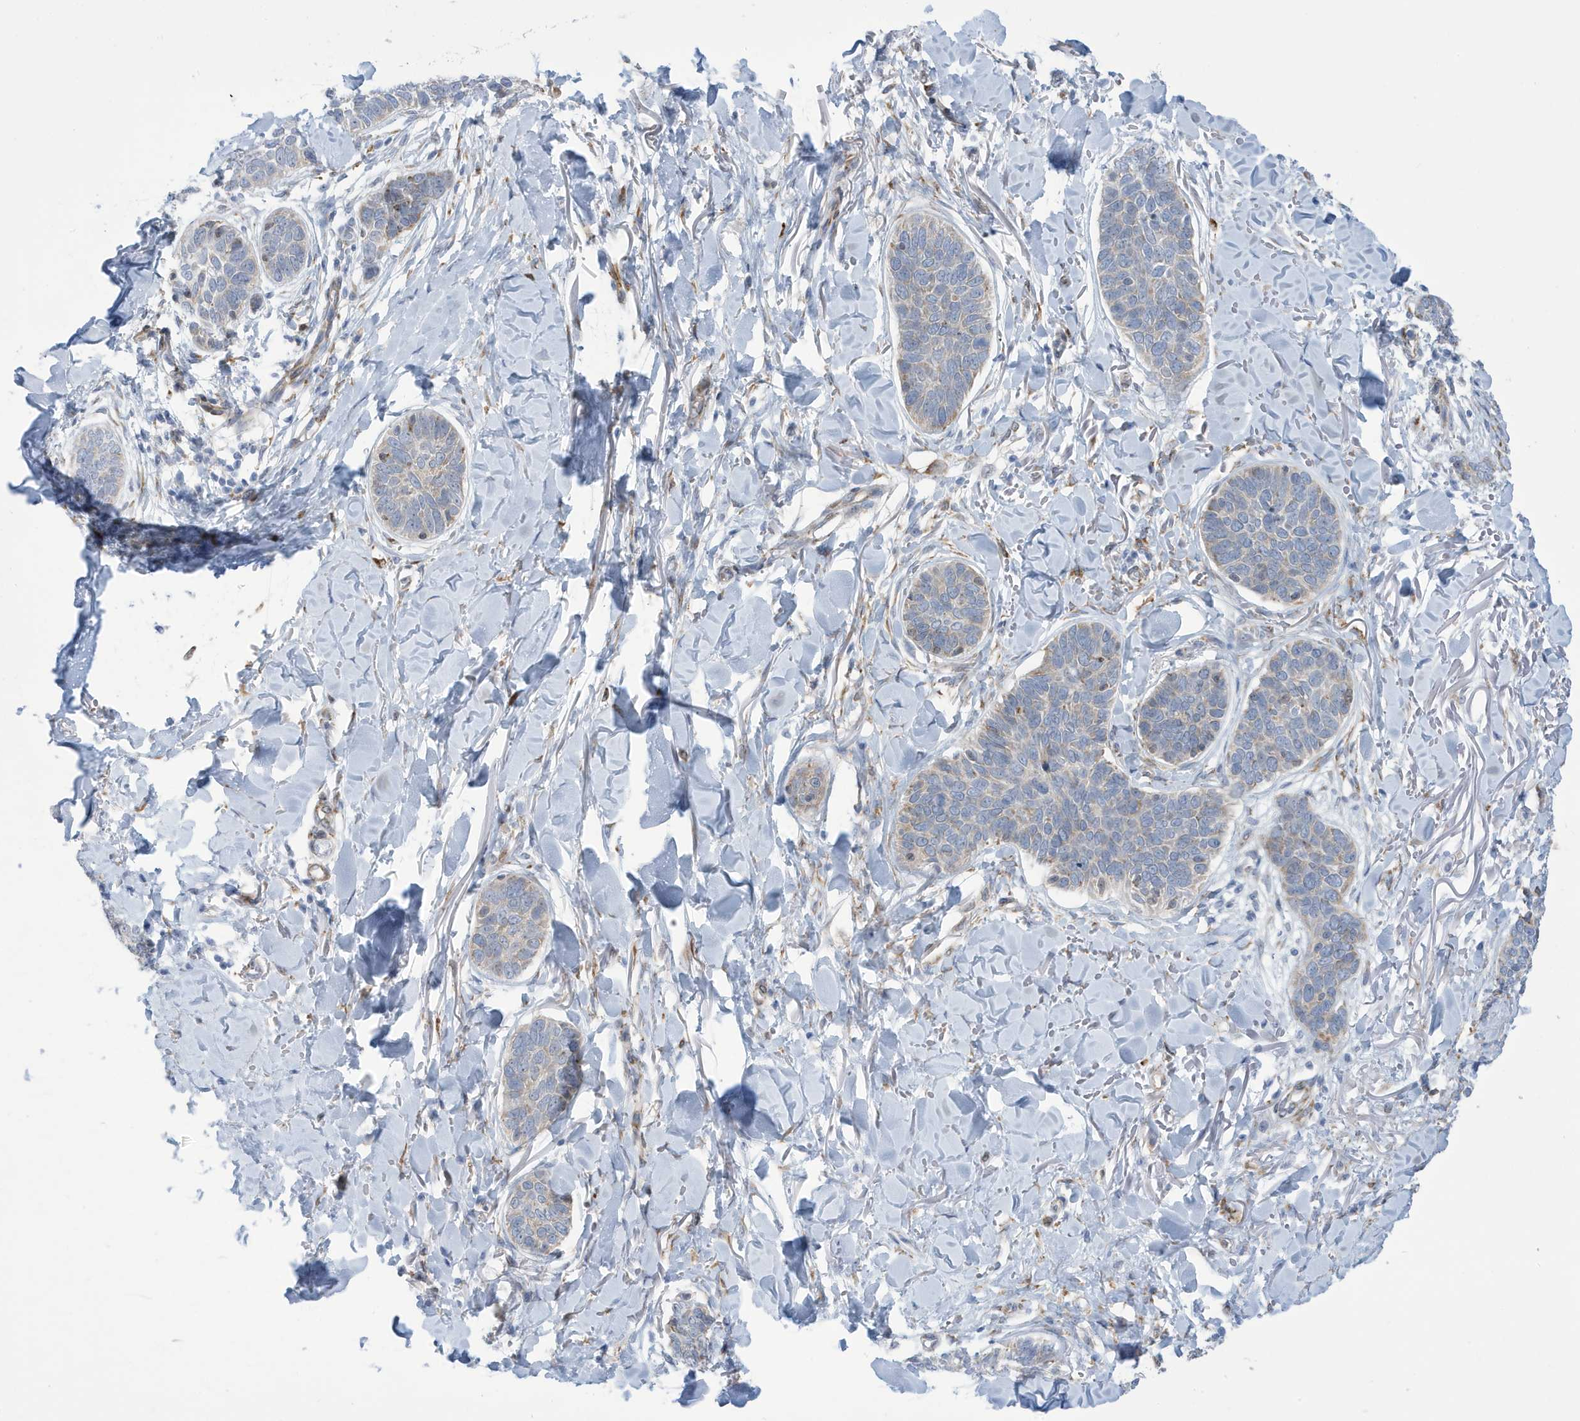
{"staining": {"intensity": "negative", "quantity": "none", "location": "none"}, "tissue": "skin cancer", "cell_type": "Tumor cells", "image_type": "cancer", "snomed": [{"axis": "morphology", "description": "Basal cell carcinoma"}, {"axis": "topography", "description": "Skin"}], "caption": "High power microscopy image of an immunohistochemistry (IHC) histopathology image of skin cancer, revealing no significant expression in tumor cells.", "gene": "SEMA3F", "patient": {"sex": "male", "age": 85}}